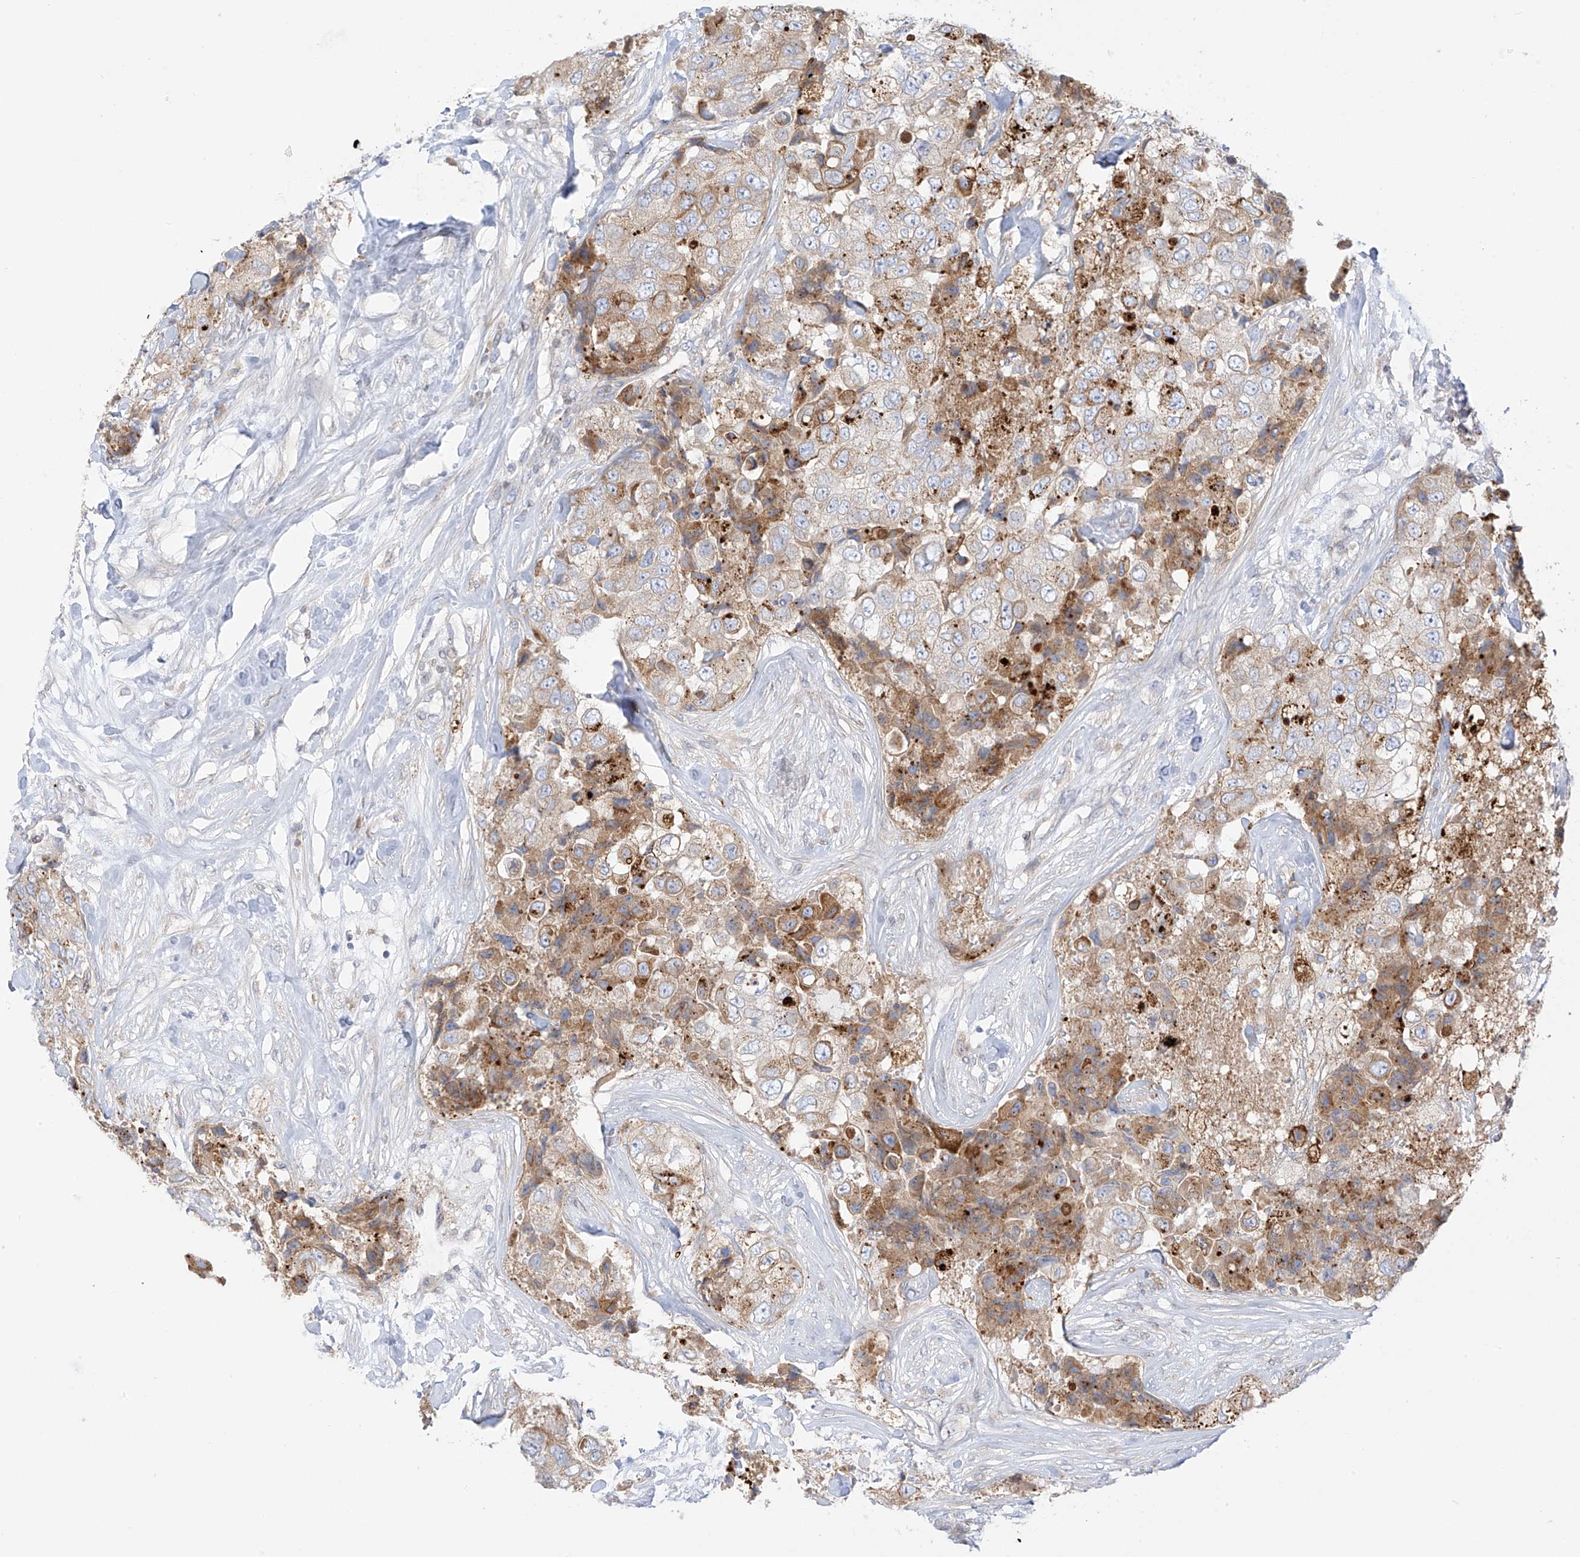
{"staining": {"intensity": "moderate", "quantity": "<25%", "location": "cytoplasmic/membranous"}, "tissue": "breast cancer", "cell_type": "Tumor cells", "image_type": "cancer", "snomed": [{"axis": "morphology", "description": "Duct carcinoma"}, {"axis": "topography", "description": "Breast"}], "caption": "Immunohistochemistry (IHC) micrograph of human breast intraductal carcinoma stained for a protein (brown), which shows low levels of moderate cytoplasmic/membranous positivity in approximately <25% of tumor cells.", "gene": "PCYOX1", "patient": {"sex": "female", "age": 62}}